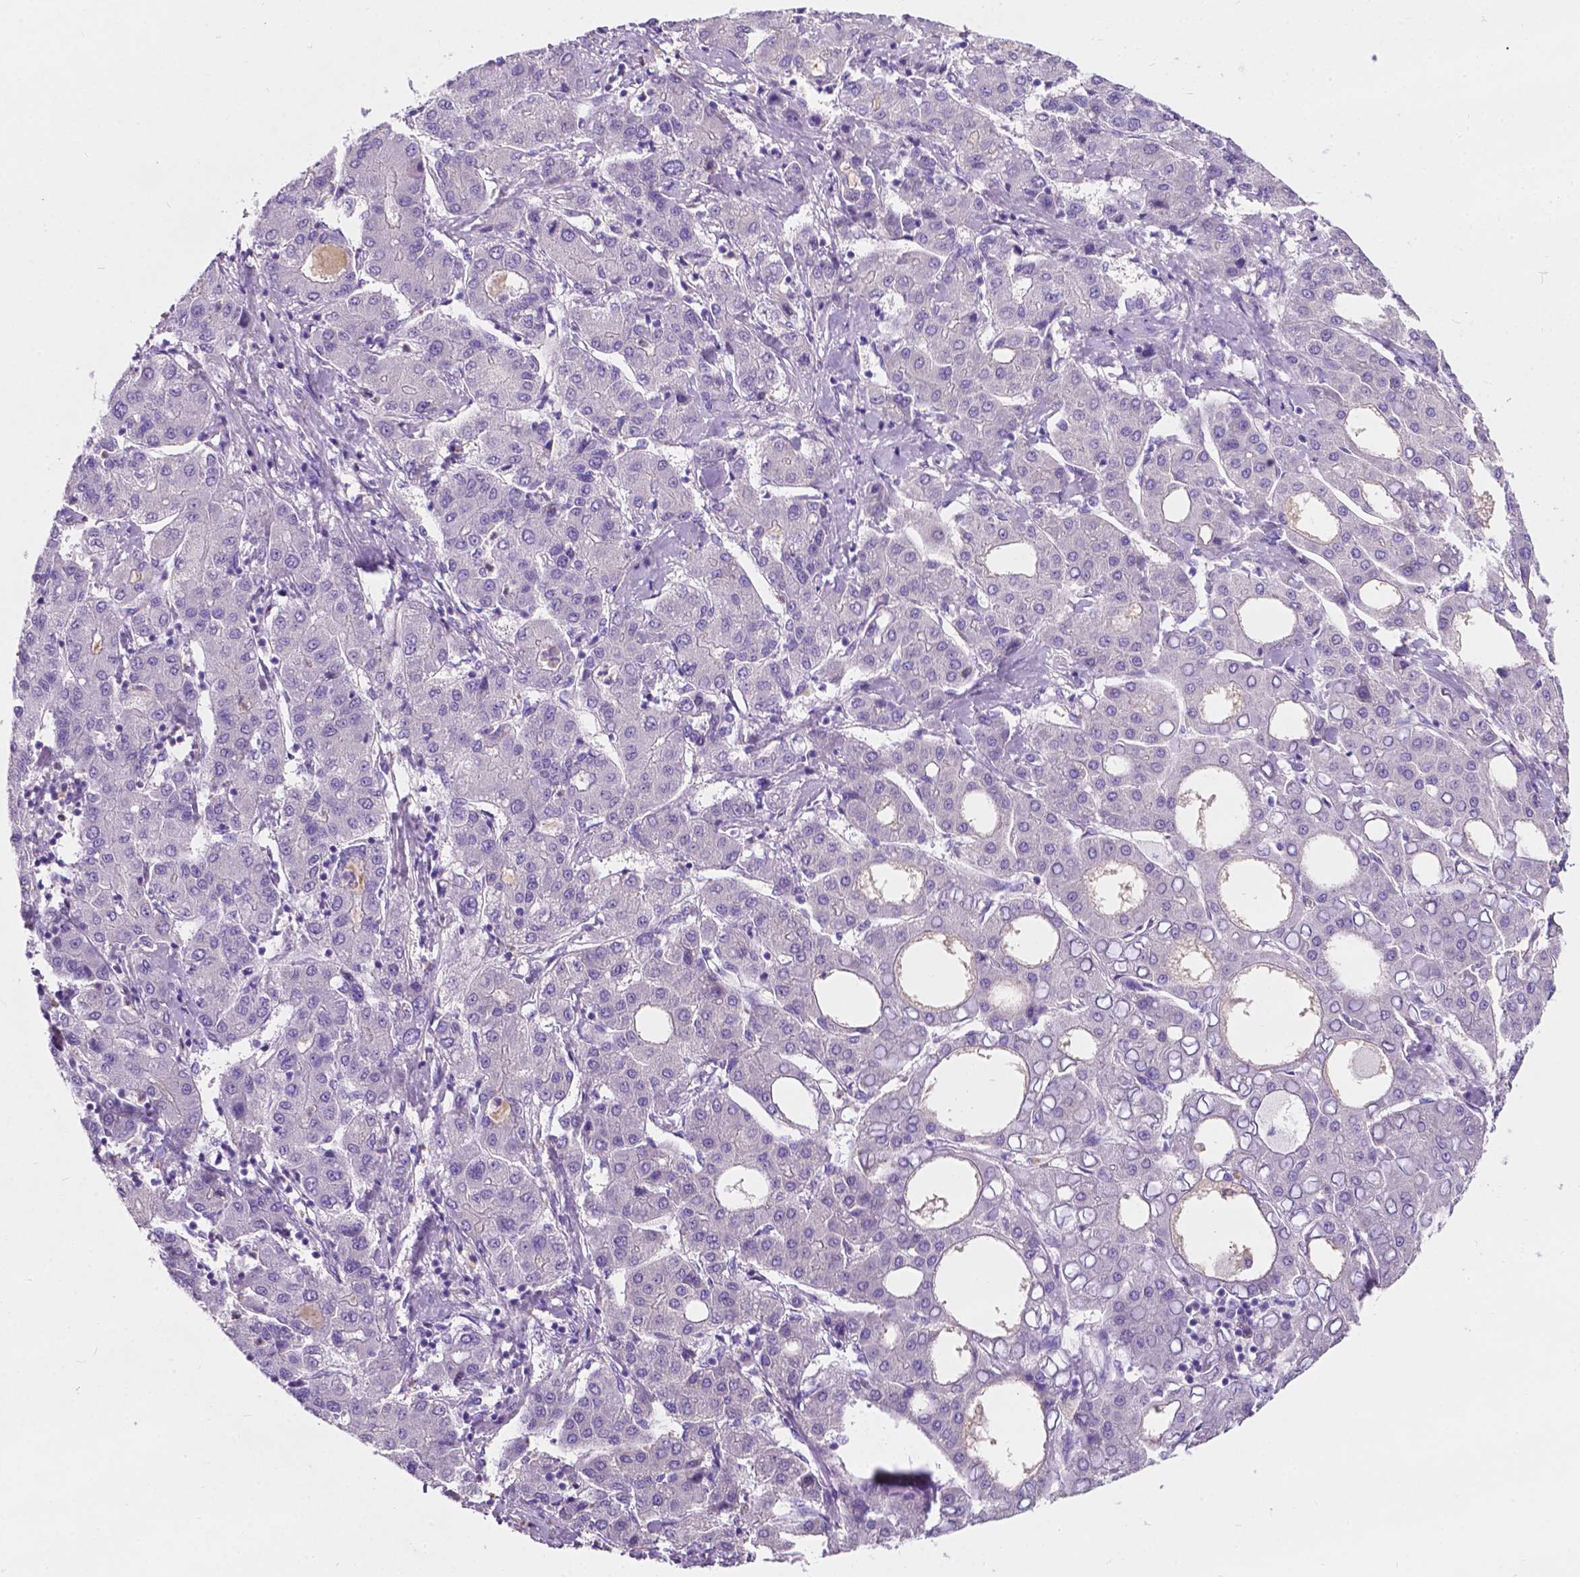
{"staining": {"intensity": "negative", "quantity": "none", "location": "none"}, "tissue": "liver cancer", "cell_type": "Tumor cells", "image_type": "cancer", "snomed": [{"axis": "morphology", "description": "Carcinoma, Hepatocellular, NOS"}, {"axis": "topography", "description": "Liver"}], "caption": "Liver cancer (hepatocellular carcinoma) was stained to show a protein in brown. There is no significant expression in tumor cells.", "gene": "GNAO1", "patient": {"sex": "male", "age": 65}}